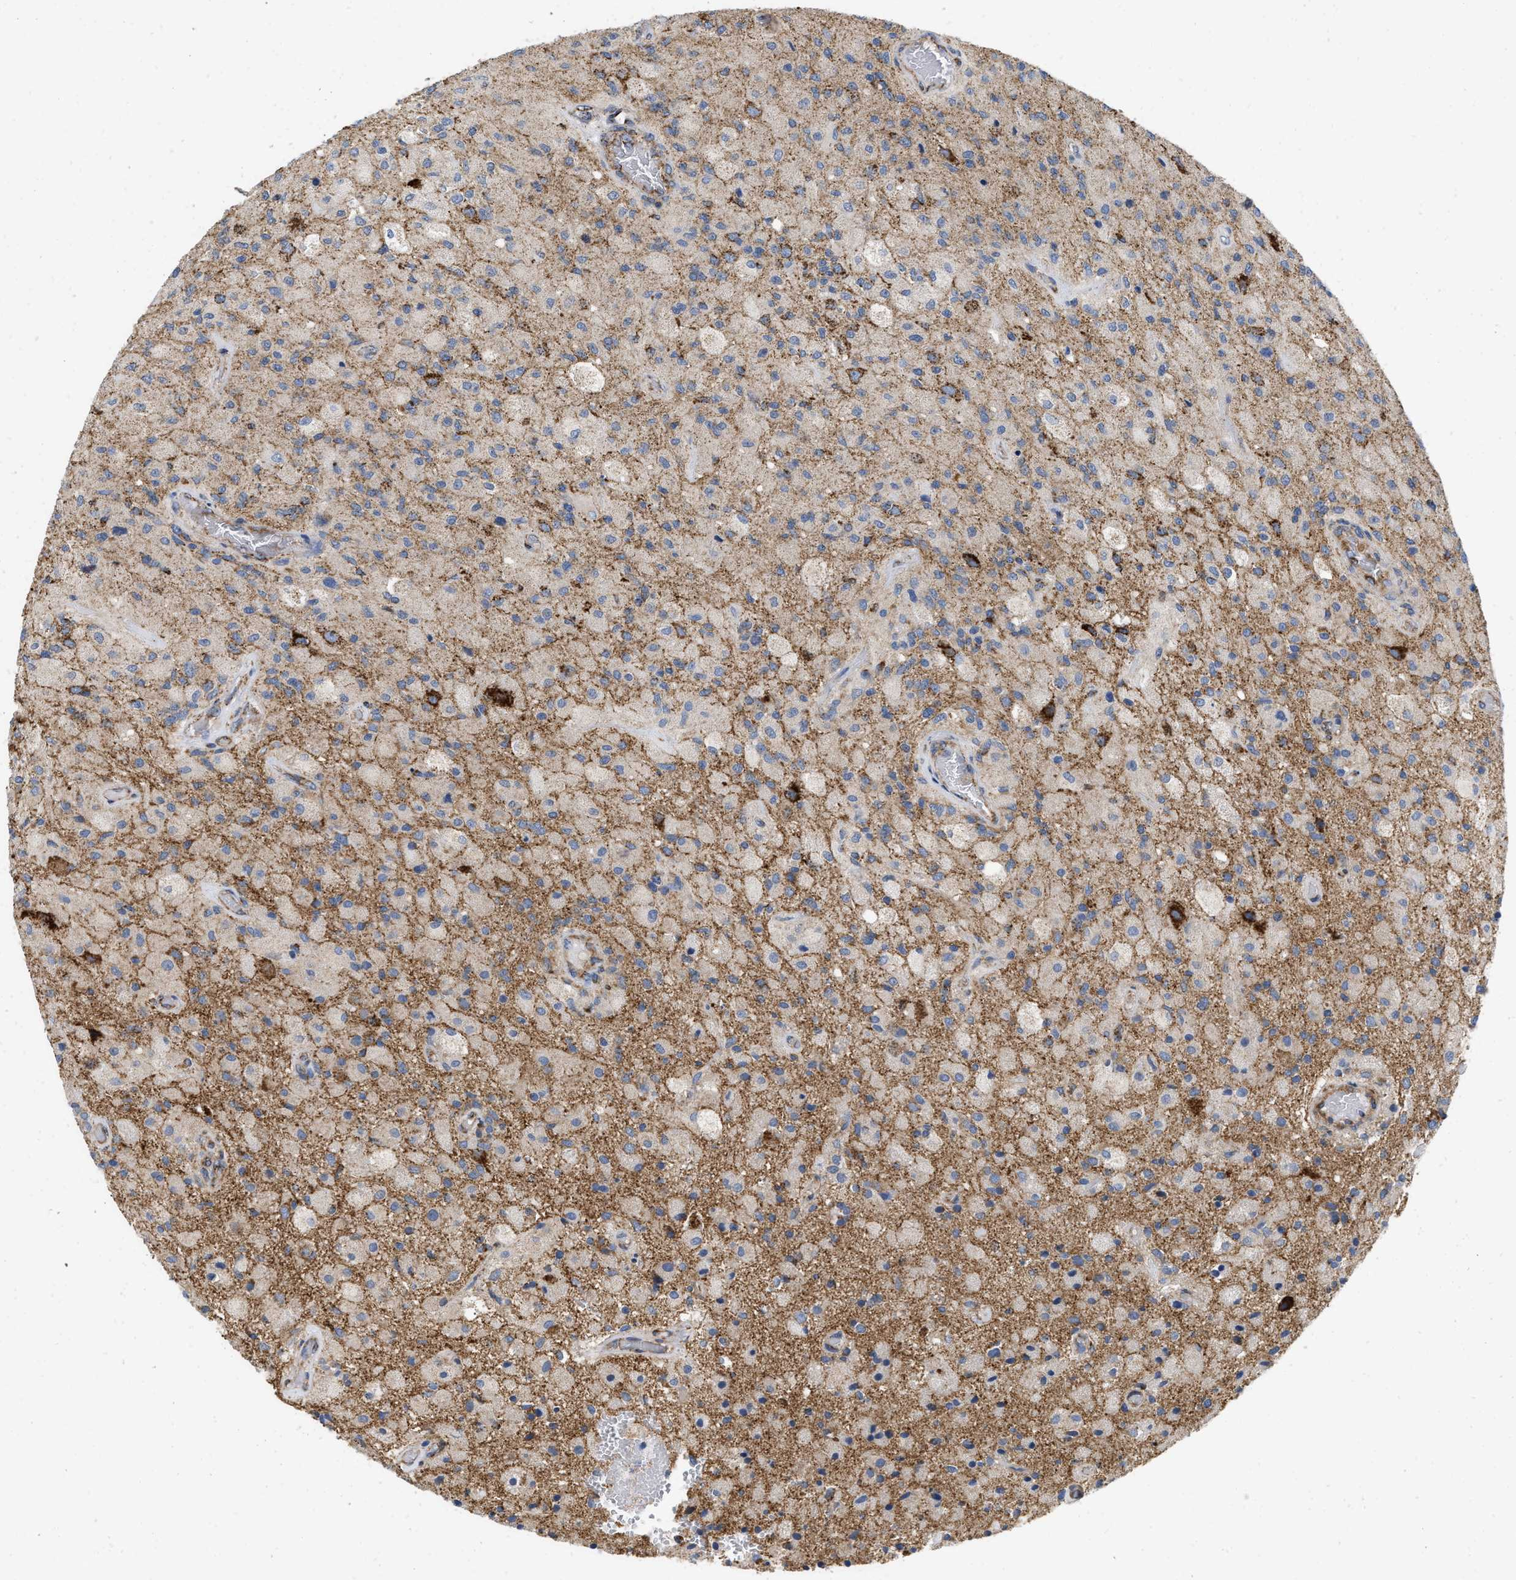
{"staining": {"intensity": "strong", "quantity": "<25%", "location": "cytoplasmic/membranous"}, "tissue": "glioma", "cell_type": "Tumor cells", "image_type": "cancer", "snomed": [{"axis": "morphology", "description": "Normal tissue, NOS"}, {"axis": "morphology", "description": "Glioma, malignant, High grade"}, {"axis": "topography", "description": "Cerebral cortex"}], "caption": "Strong cytoplasmic/membranous expression for a protein is seen in approximately <25% of tumor cells of malignant glioma (high-grade) using IHC.", "gene": "GRB10", "patient": {"sex": "male", "age": 77}}